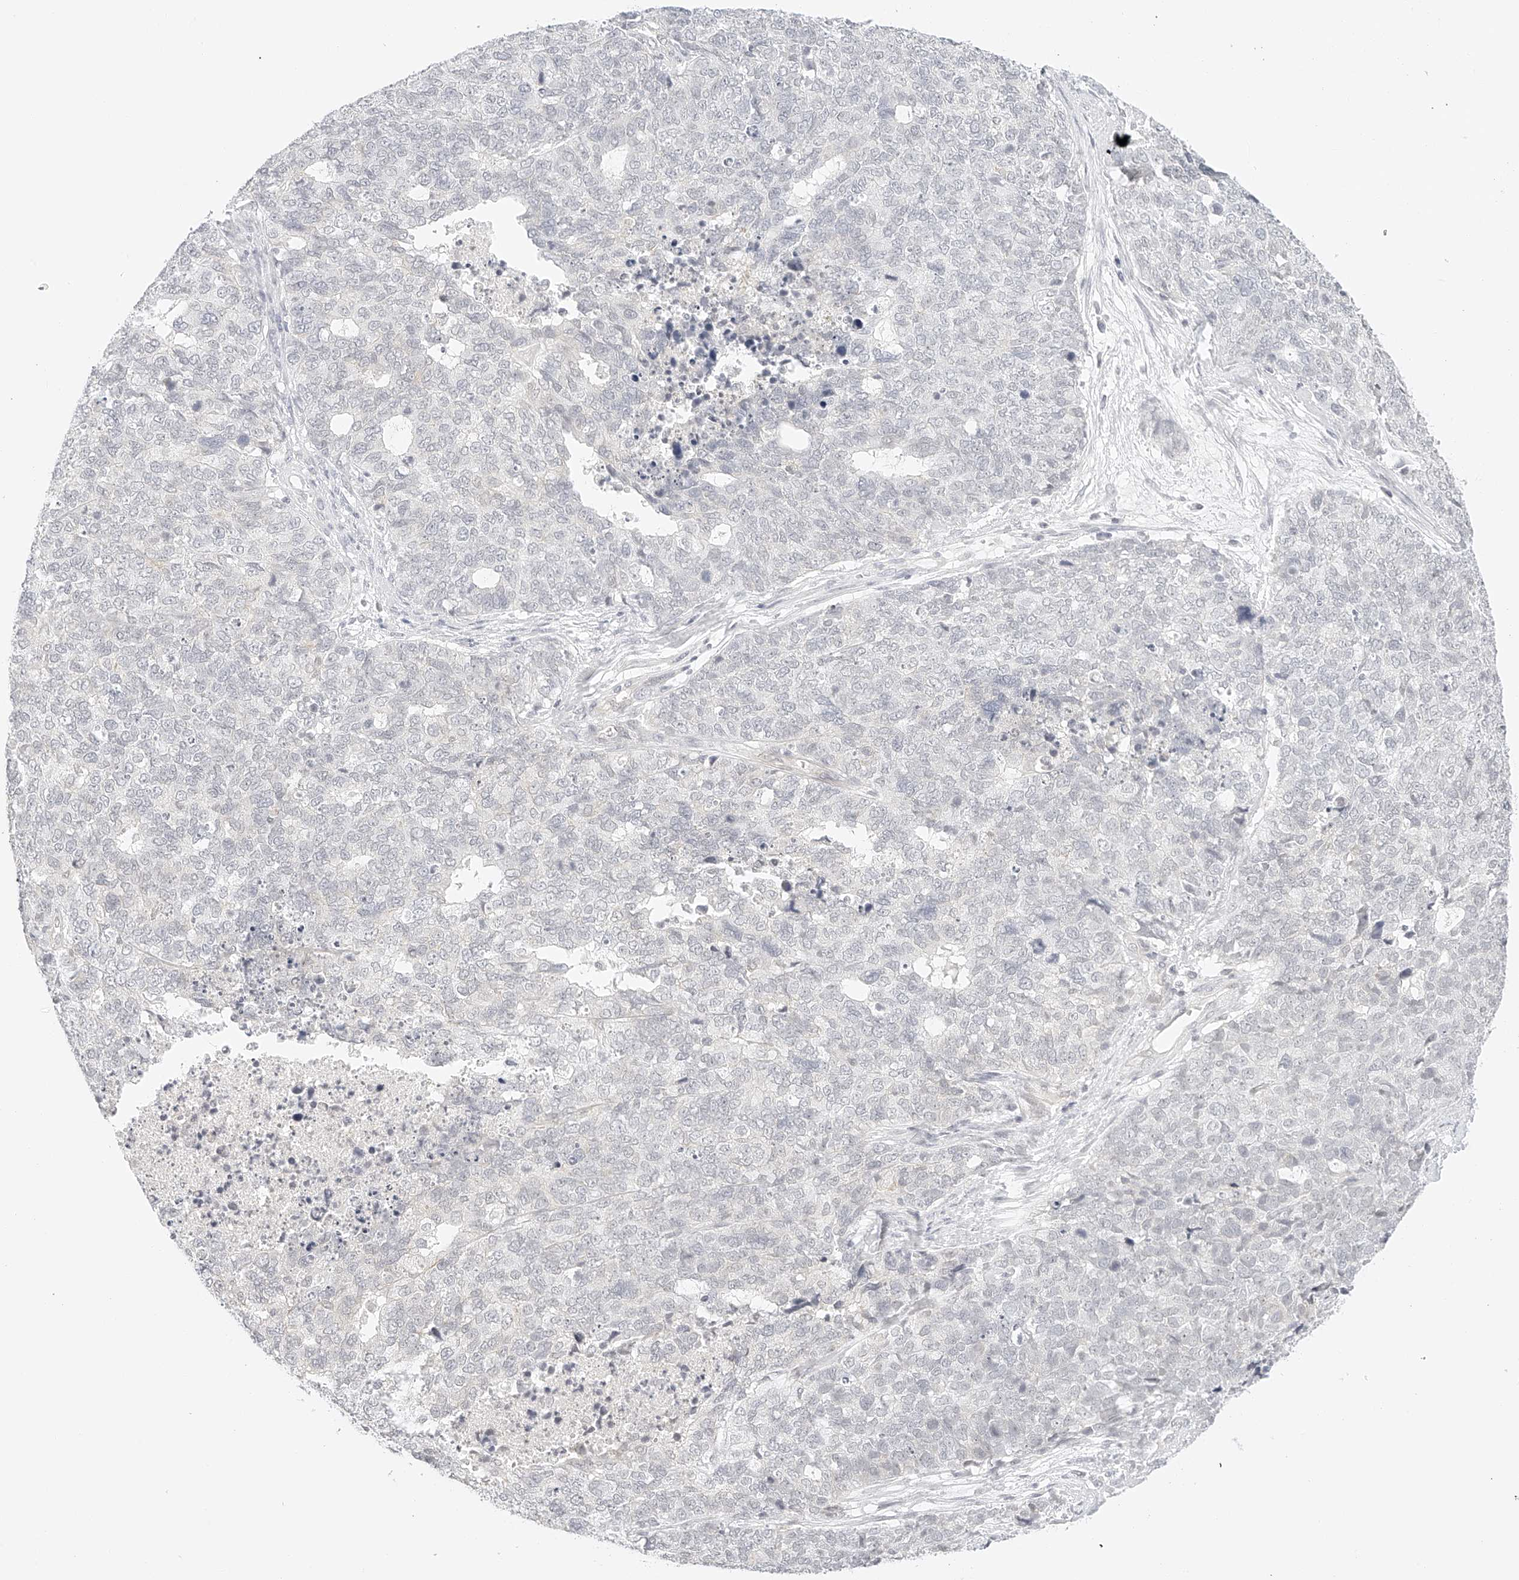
{"staining": {"intensity": "negative", "quantity": "none", "location": "none"}, "tissue": "cervical cancer", "cell_type": "Tumor cells", "image_type": "cancer", "snomed": [{"axis": "morphology", "description": "Squamous cell carcinoma, NOS"}, {"axis": "topography", "description": "Cervix"}], "caption": "High power microscopy photomicrograph of an immunohistochemistry image of cervical squamous cell carcinoma, revealing no significant positivity in tumor cells.", "gene": "ZFP69", "patient": {"sex": "female", "age": 63}}